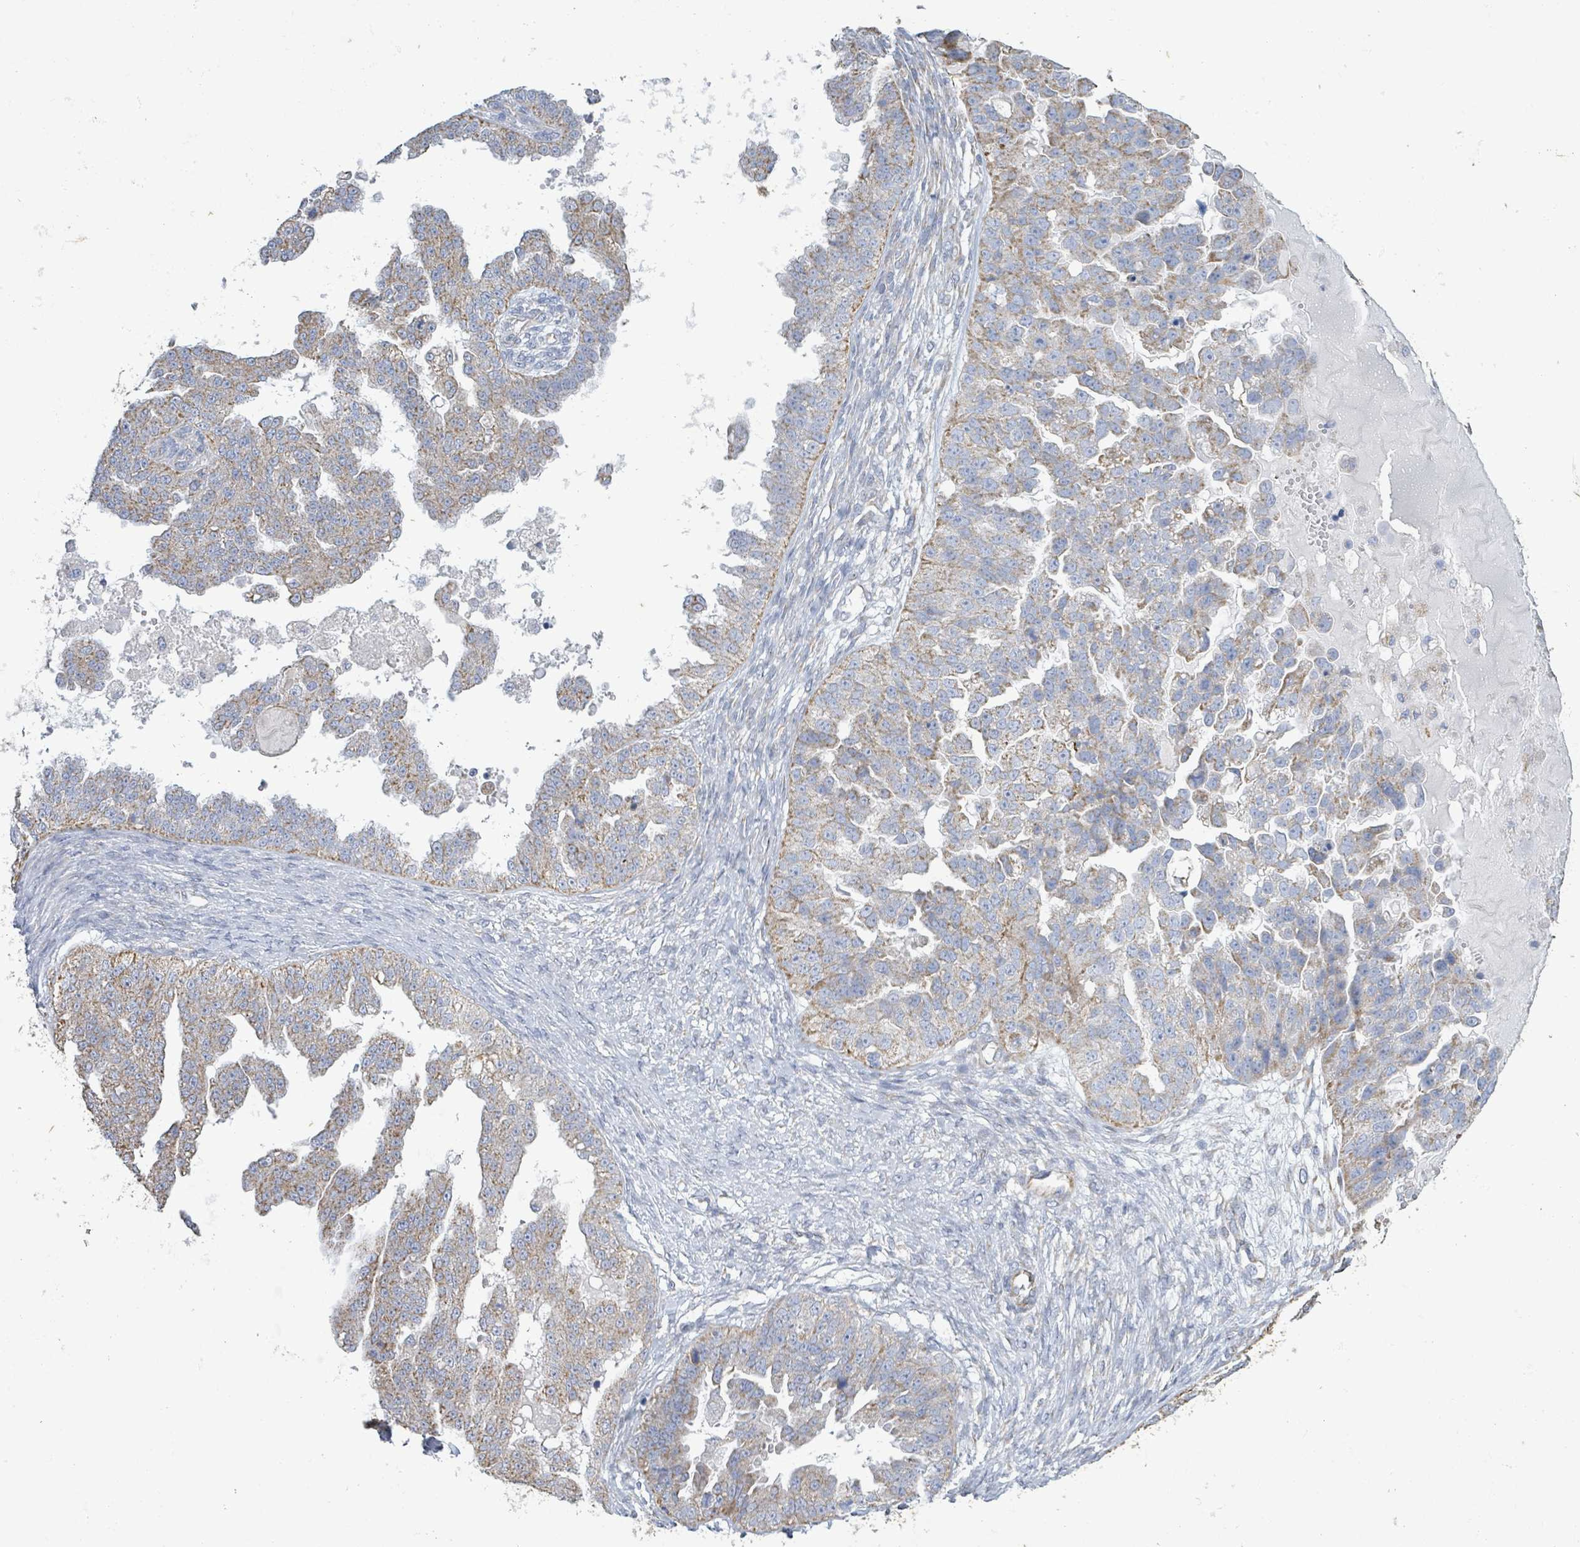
{"staining": {"intensity": "weak", "quantity": ">75%", "location": "cytoplasmic/membranous"}, "tissue": "ovarian cancer", "cell_type": "Tumor cells", "image_type": "cancer", "snomed": [{"axis": "morphology", "description": "Cystadenocarcinoma, serous, NOS"}, {"axis": "topography", "description": "Ovary"}], "caption": "A histopathology image of human ovarian cancer (serous cystadenocarcinoma) stained for a protein reveals weak cytoplasmic/membranous brown staining in tumor cells.", "gene": "ALG12", "patient": {"sex": "female", "age": 58}}